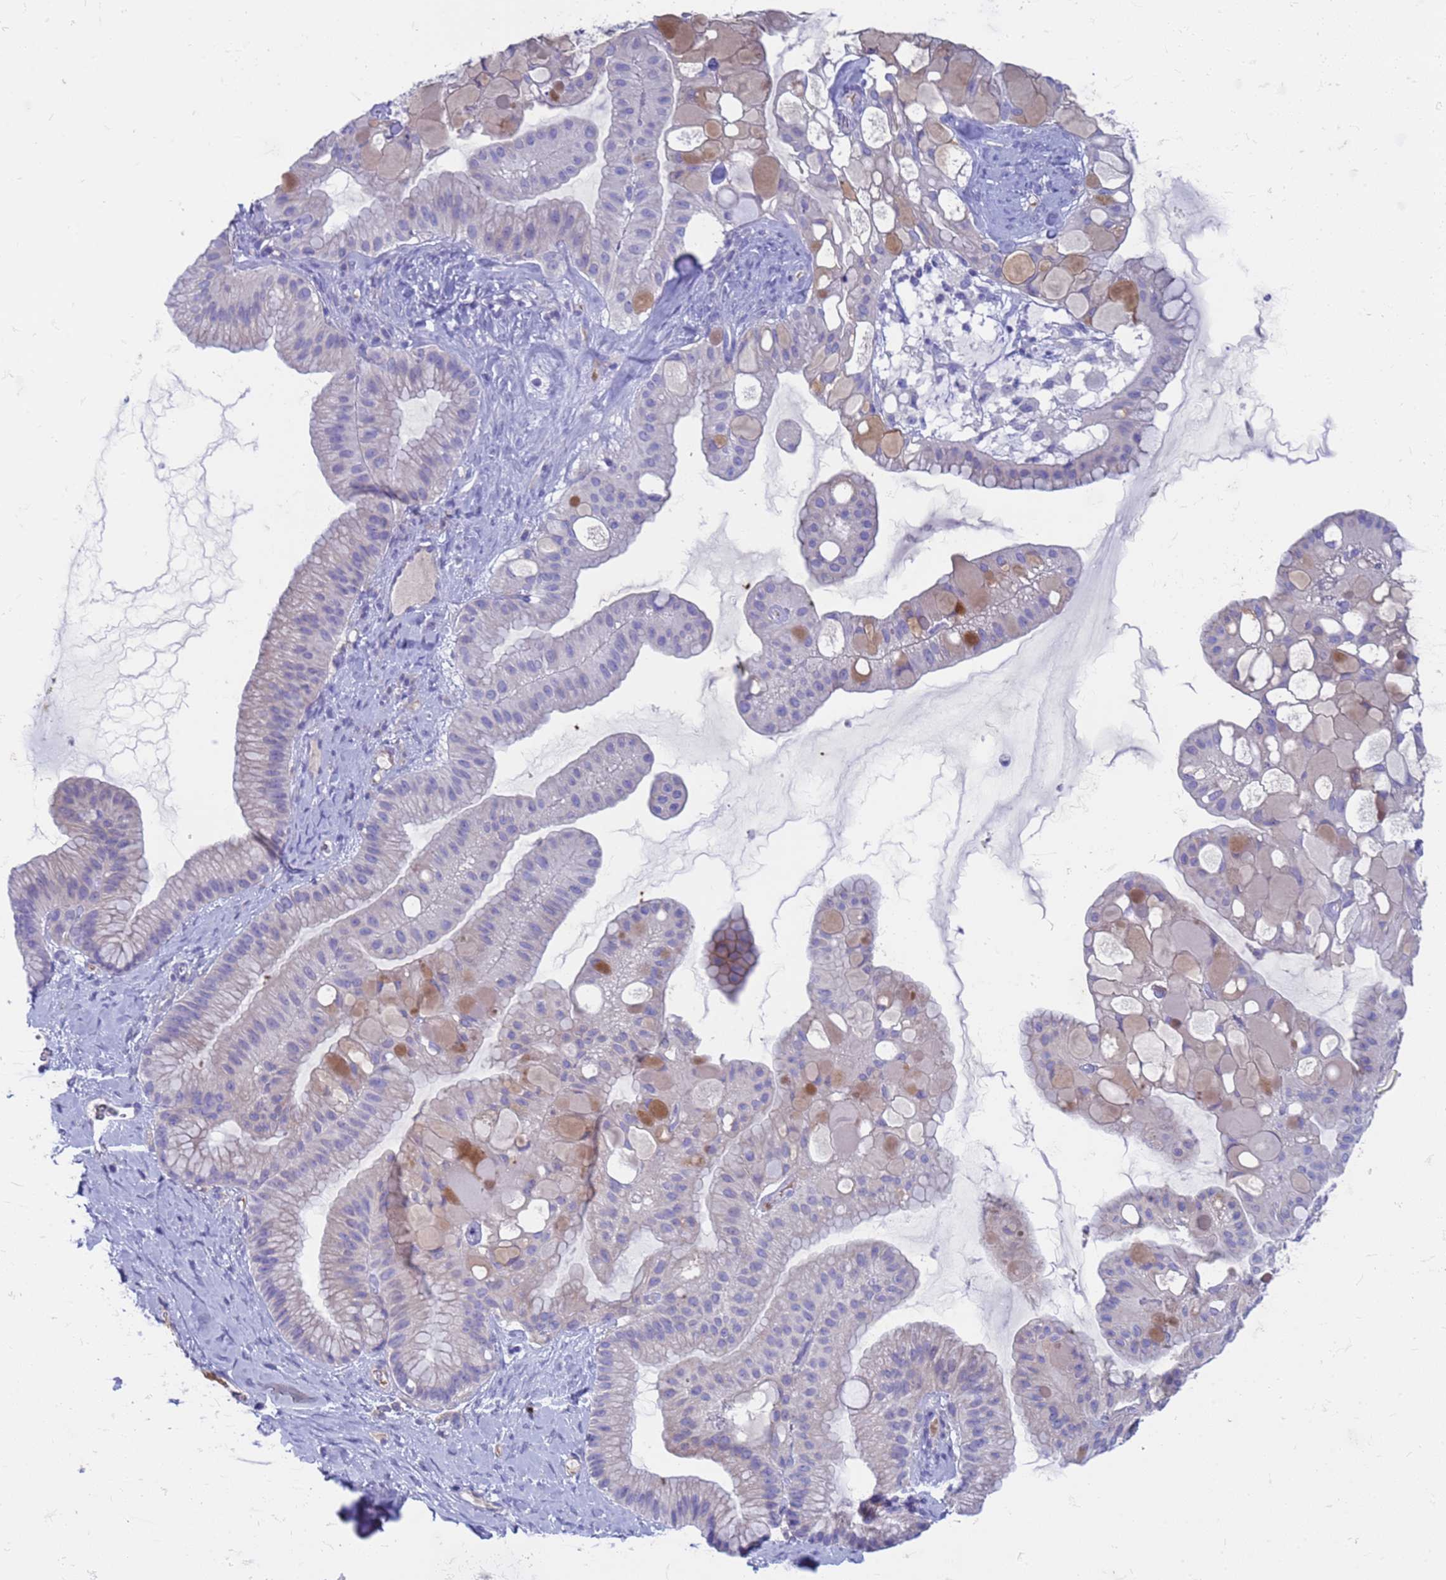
{"staining": {"intensity": "moderate", "quantity": "<25%", "location": "cytoplasmic/membranous"}, "tissue": "ovarian cancer", "cell_type": "Tumor cells", "image_type": "cancer", "snomed": [{"axis": "morphology", "description": "Cystadenocarcinoma, mucinous, NOS"}, {"axis": "topography", "description": "Ovary"}], "caption": "A brown stain shows moderate cytoplasmic/membranous positivity of a protein in ovarian cancer (mucinous cystadenocarcinoma) tumor cells. Nuclei are stained in blue.", "gene": "C4orf46", "patient": {"sex": "female", "age": 61}}